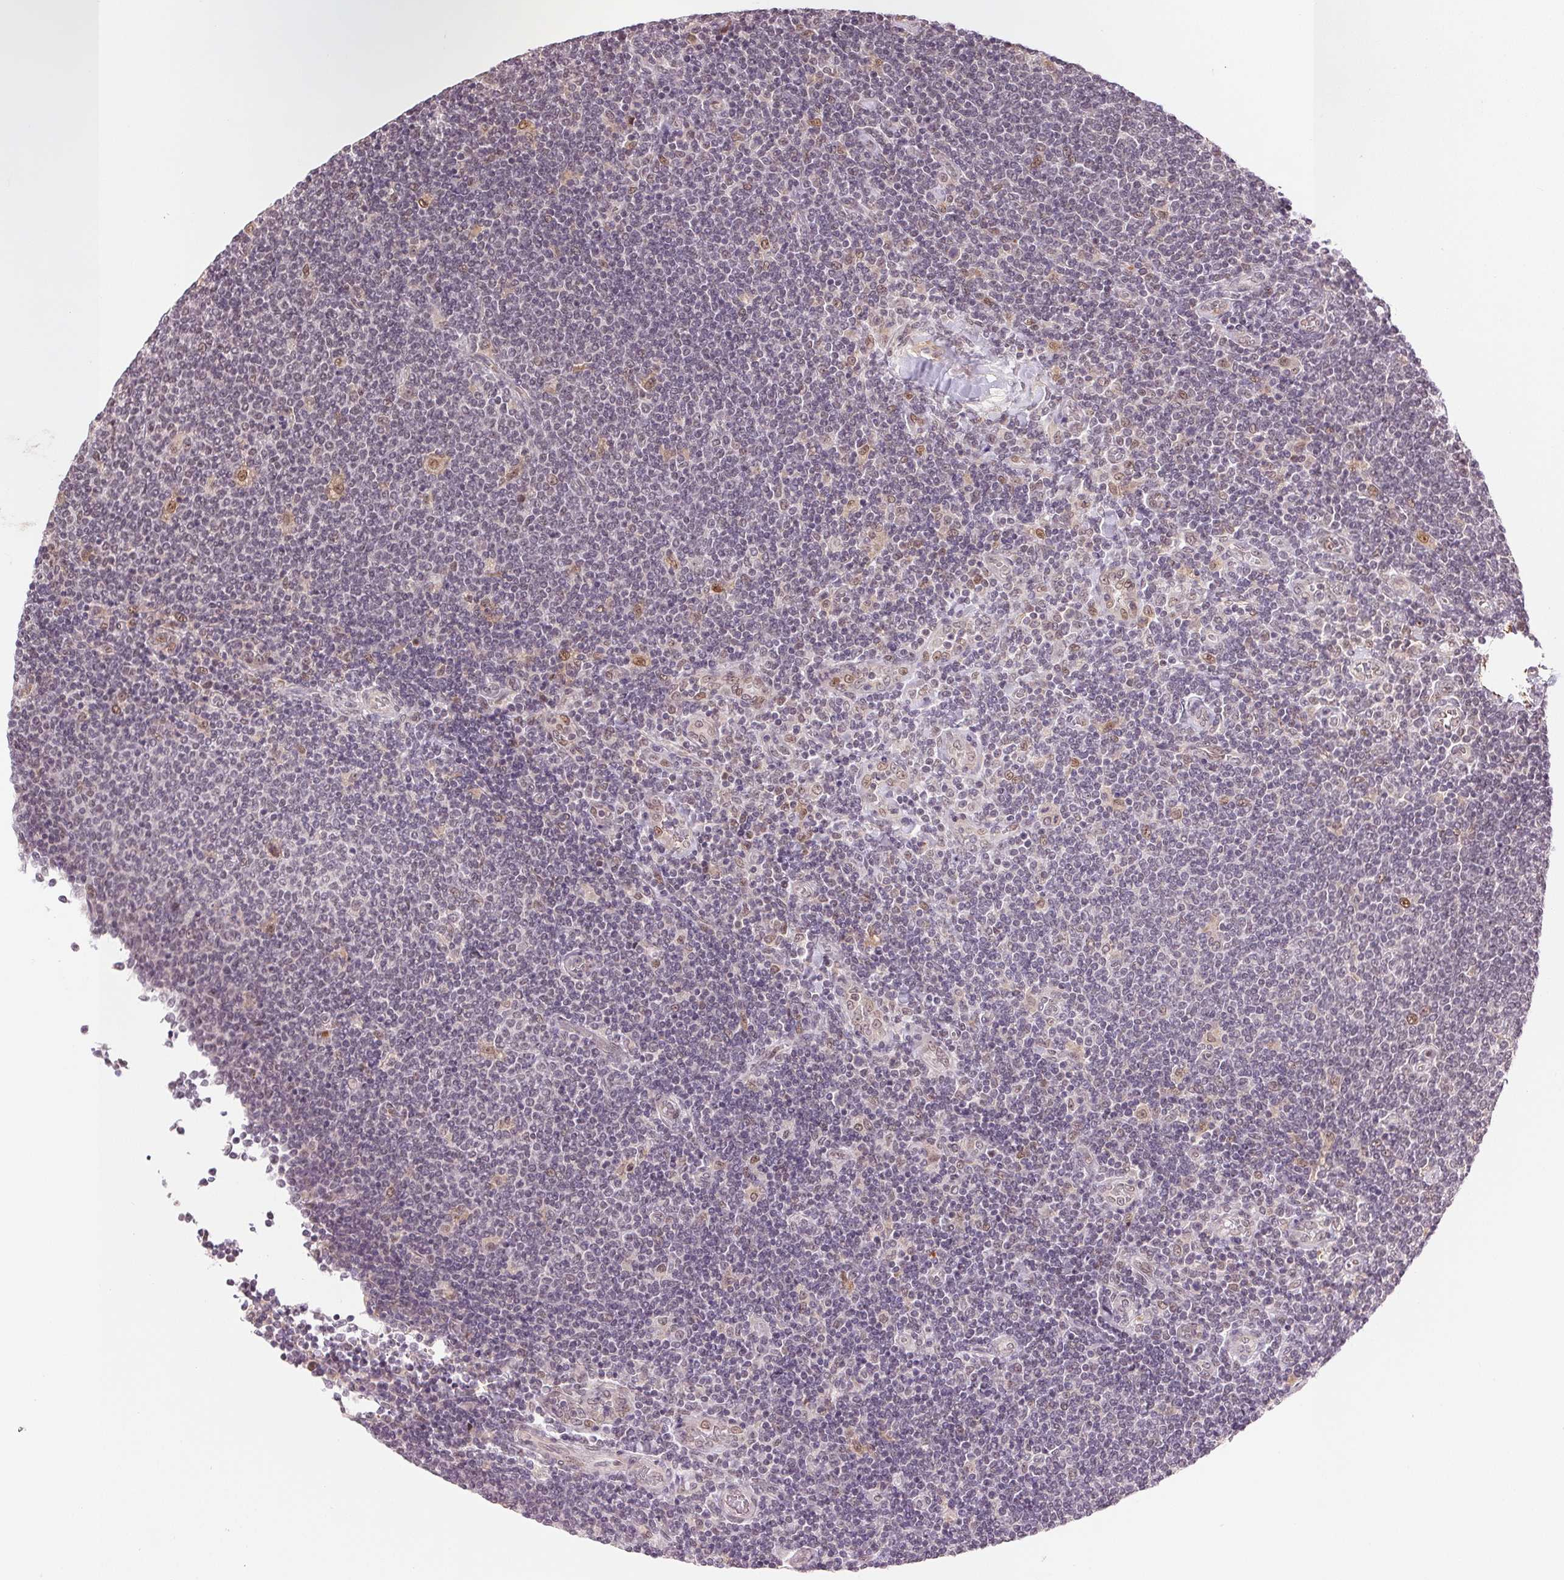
{"staining": {"intensity": "negative", "quantity": "none", "location": "none"}, "tissue": "lymphoma", "cell_type": "Tumor cells", "image_type": "cancer", "snomed": [{"axis": "morphology", "description": "Malignant lymphoma, non-Hodgkin's type, Low grade"}, {"axis": "topography", "description": "Lymph node"}], "caption": "IHC of human lymphoma demonstrates no expression in tumor cells.", "gene": "GRHL3", "patient": {"sex": "male", "age": 52}}